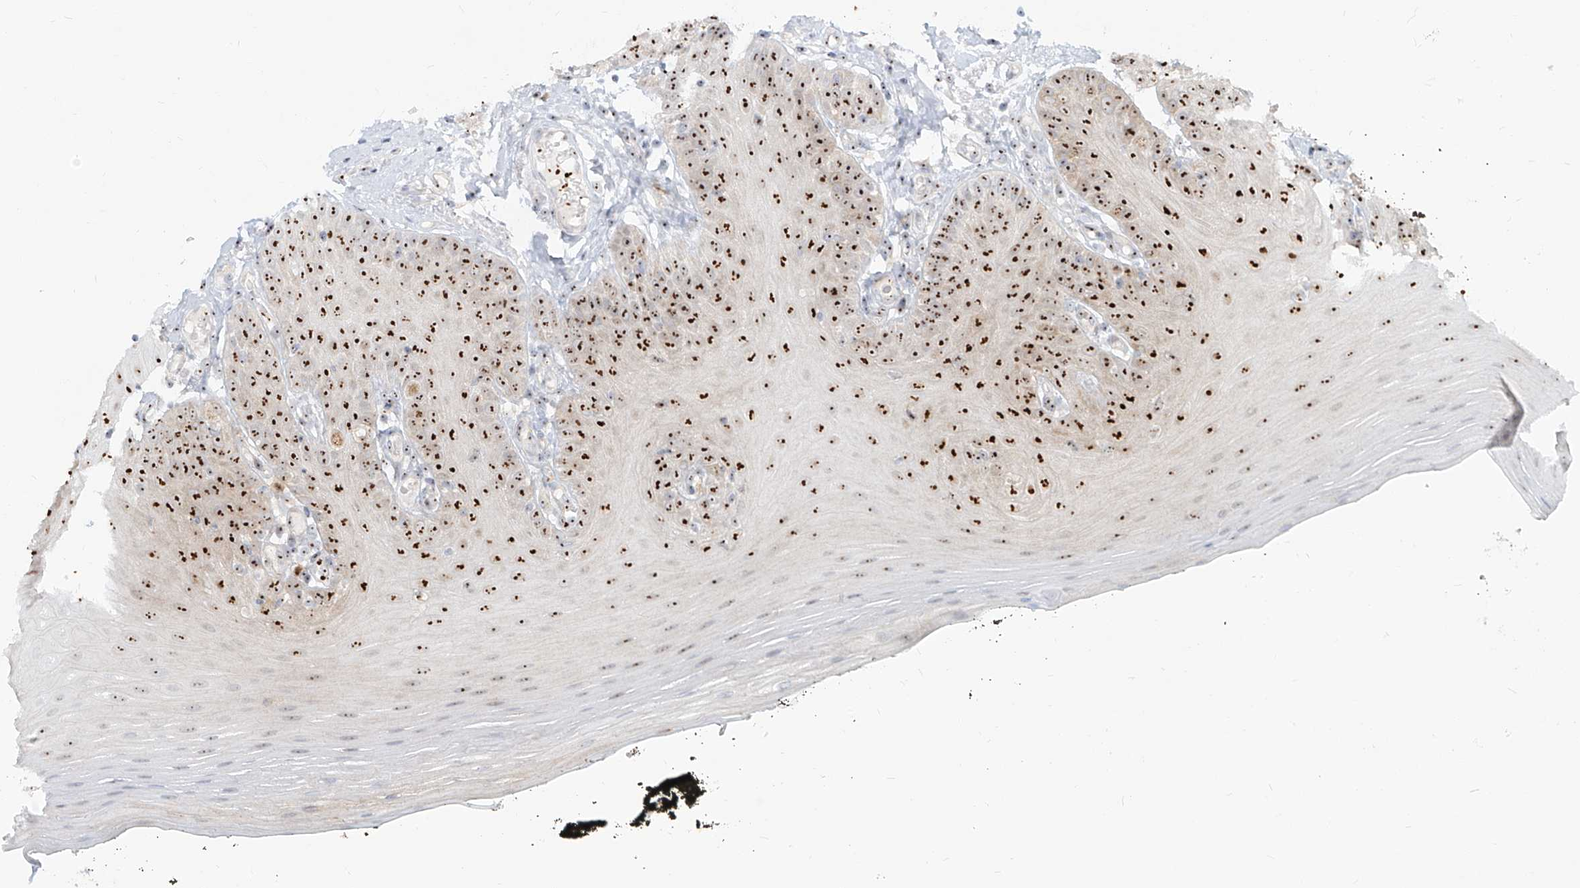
{"staining": {"intensity": "moderate", "quantity": ">75%", "location": "nuclear"}, "tissue": "oral mucosa", "cell_type": "Squamous epithelial cells", "image_type": "normal", "snomed": [{"axis": "morphology", "description": "Normal tissue, NOS"}, {"axis": "topography", "description": "Oral tissue"}], "caption": "Protein expression analysis of normal oral mucosa exhibits moderate nuclear expression in approximately >75% of squamous epithelial cells. (Brightfield microscopy of DAB IHC at high magnification).", "gene": "BYSL", "patient": {"sex": "male", "age": 74}}